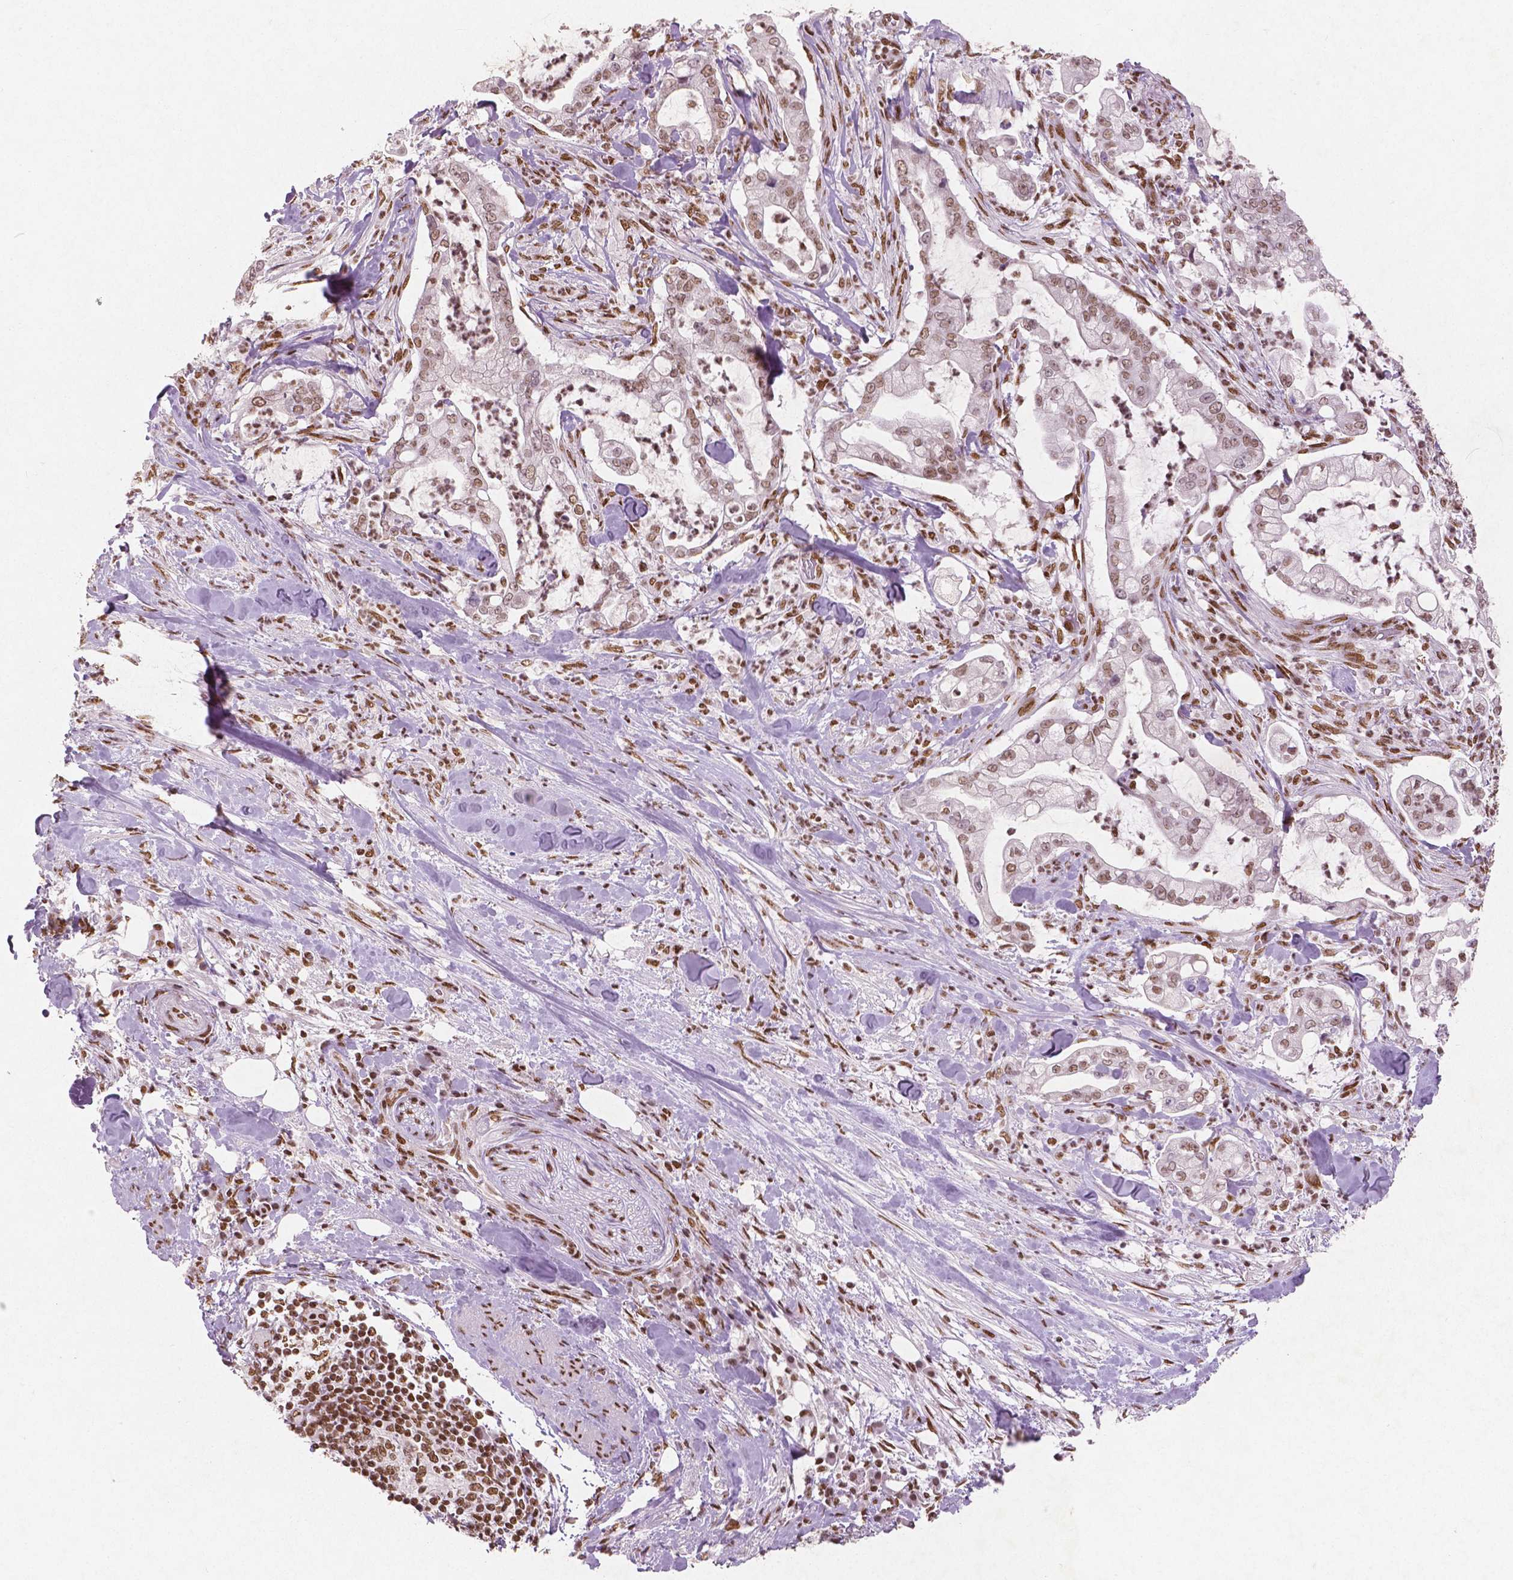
{"staining": {"intensity": "moderate", "quantity": ">75%", "location": "nuclear"}, "tissue": "pancreatic cancer", "cell_type": "Tumor cells", "image_type": "cancer", "snomed": [{"axis": "morphology", "description": "Adenocarcinoma, NOS"}, {"axis": "topography", "description": "Pancreas"}], "caption": "The micrograph shows a brown stain indicating the presence of a protein in the nuclear of tumor cells in adenocarcinoma (pancreatic). Nuclei are stained in blue.", "gene": "BRD4", "patient": {"sex": "female", "age": 69}}